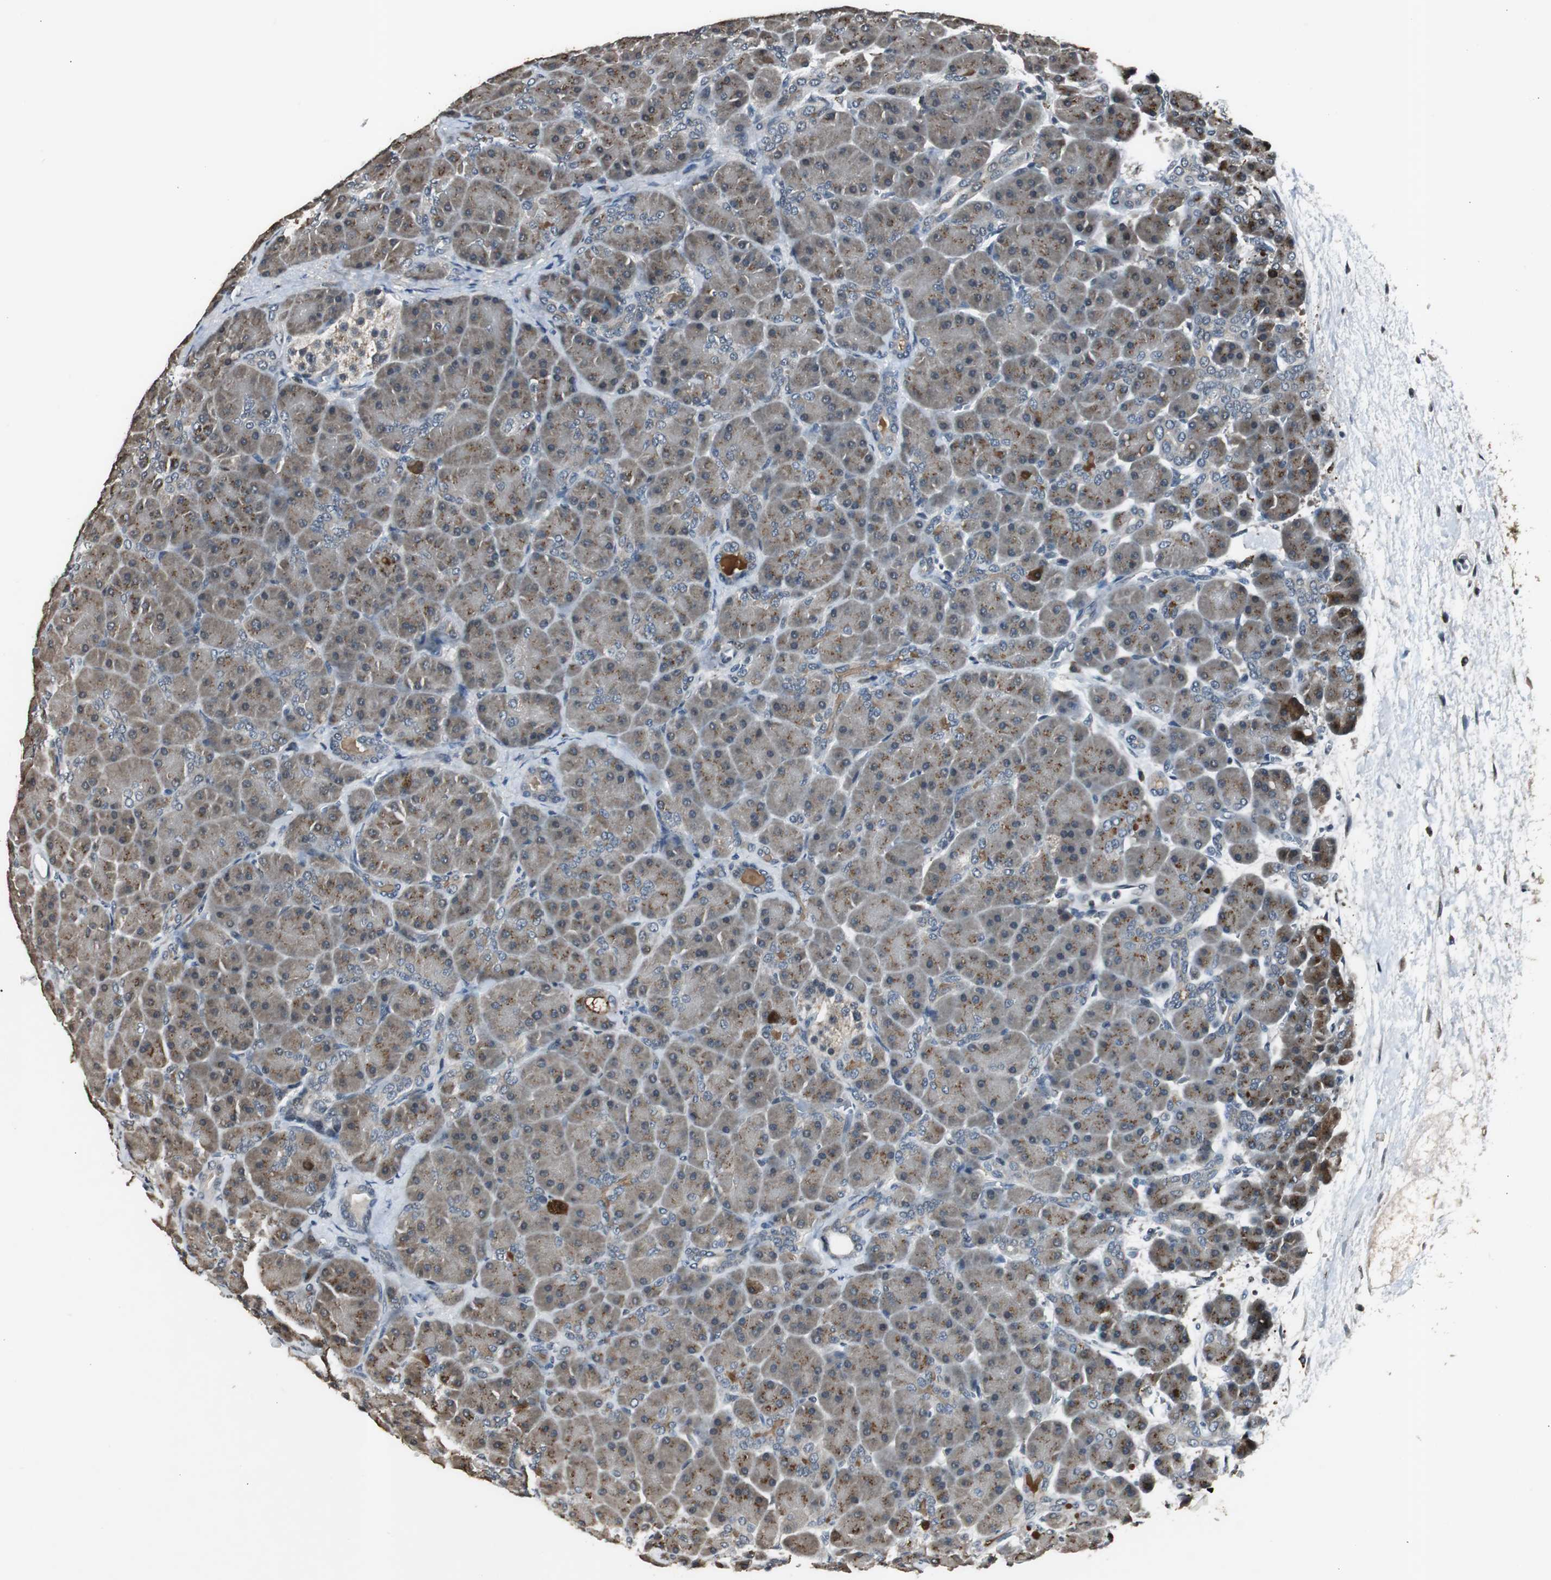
{"staining": {"intensity": "moderate", "quantity": ">75%", "location": "cytoplasmic/membranous"}, "tissue": "pancreas", "cell_type": "Exocrine glandular cells", "image_type": "normal", "snomed": [{"axis": "morphology", "description": "Normal tissue, NOS"}, {"axis": "topography", "description": "Pancreas"}], "caption": "IHC (DAB) staining of benign pancreas displays moderate cytoplasmic/membranous protein expression in approximately >75% of exocrine glandular cells. (IHC, brightfield microscopy, high magnification).", "gene": "BOLA1", "patient": {"sex": "male", "age": 66}}